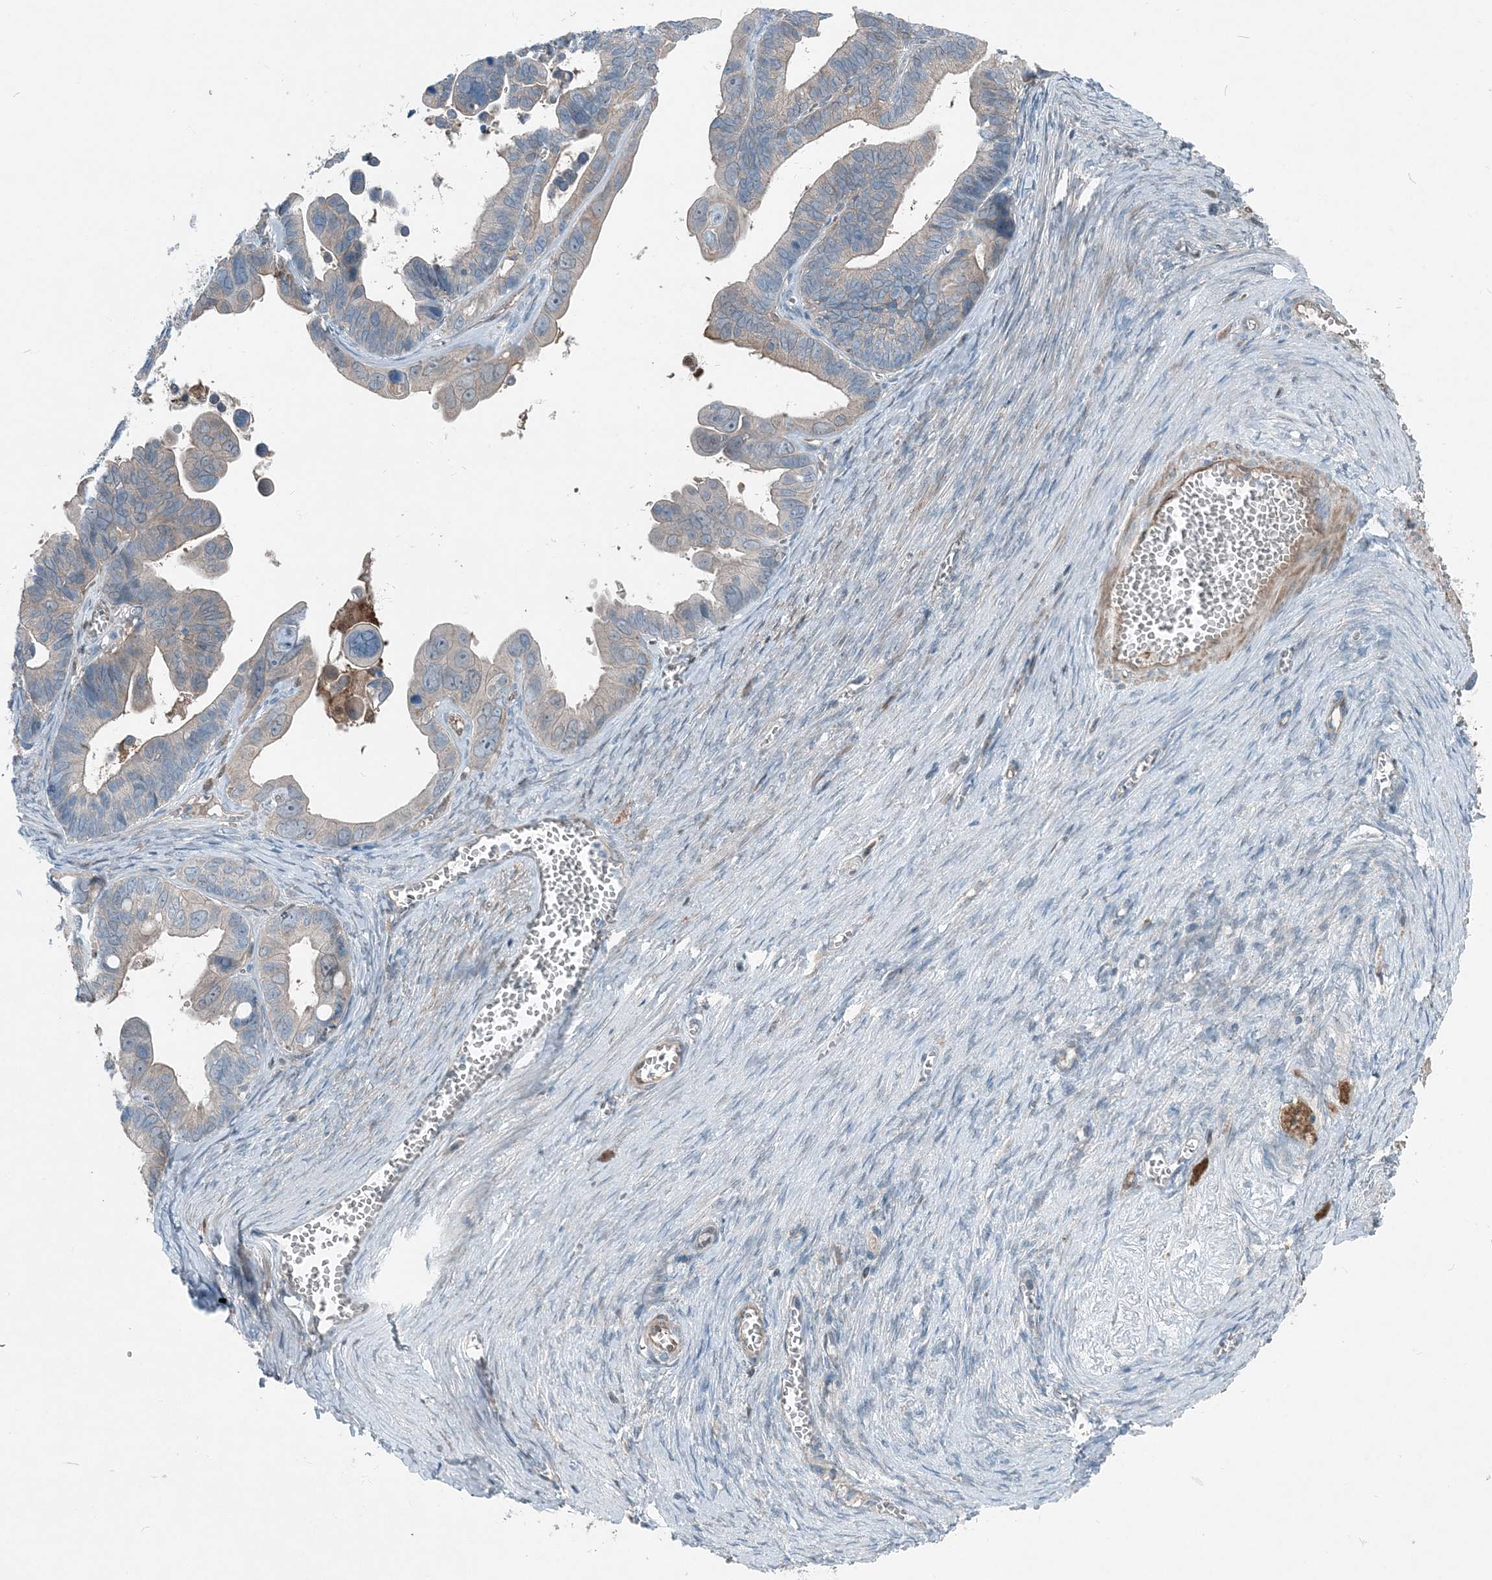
{"staining": {"intensity": "negative", "quantity": "none", "location": "none"}, "tissue": "ovarian cancer", "cell_type": "Tumor cells", "image_type": "cancer", "snomed": [{"axis": "morphology", "description": "Cystadenocarcinoma, serous, NOS"}, {"axis": "topography", "description": "Ovary"}], "caption": "This photomicrograph is of ovarian serous cystadenocarcinoma stained with immunohistochemistry (IHC) to label a protein in brown with the nuclei are counter-stained blue. There is no staining in tumor cells.", "gene": "ARMH1", "patient": {"sex": "female", "age": 56}}